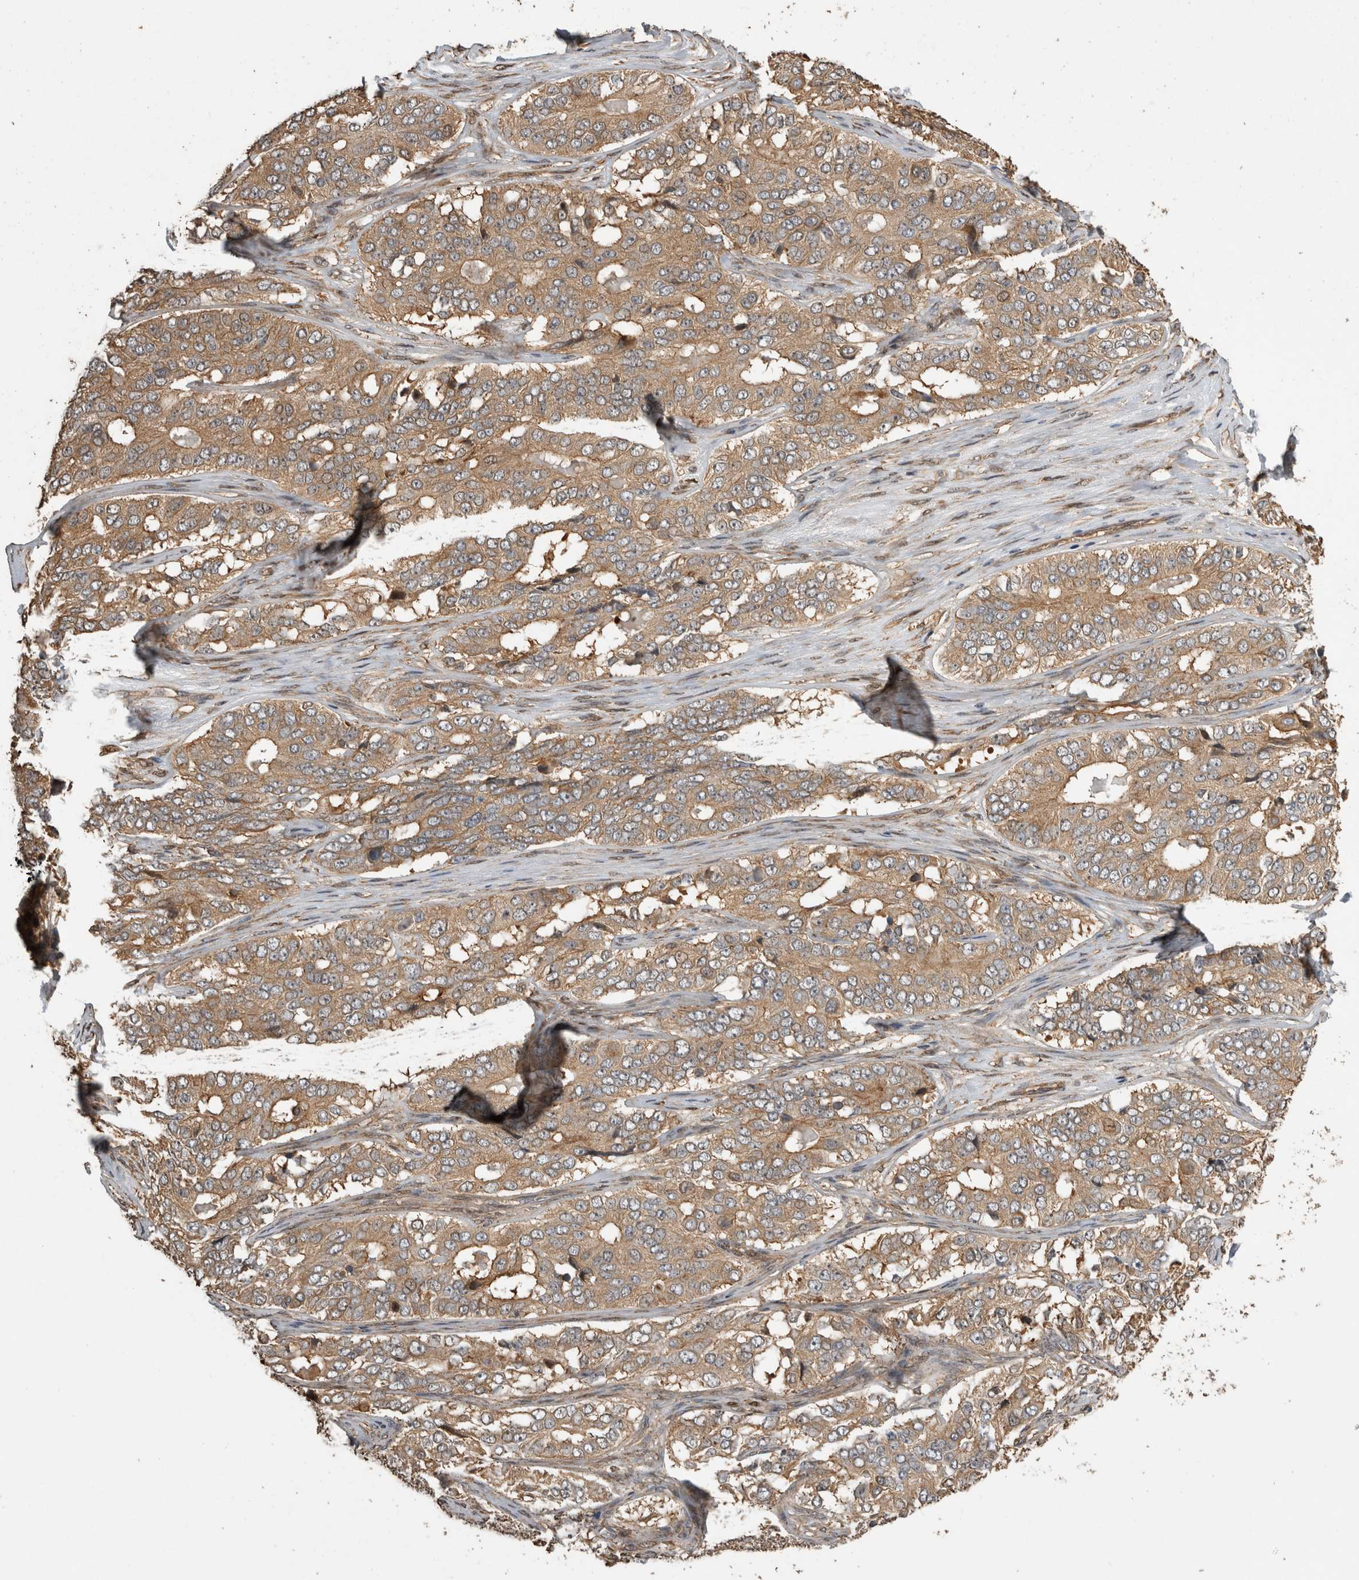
{"staining": {"intensity": "moderate", "quantity": ">75%", "location": "cytoplasmic/membranous"}, "tissue": "ovarian cancer", "cell_type": "Tumor cells", "image_type": "cancer", "snomed": [{"axis": "morphology", "description": "Carcinoma, endometroid"}, {"axis": "topography", "description": "Ovary"}], "caption": "Immunohistochemical staining of human ovarian cancer exhibits medium levels of moderate cytoplasmic/membranous staining in about >75% of tumor cells.", "gene": "RHPN1", "patient": {"sex": "female", "age": 51}}